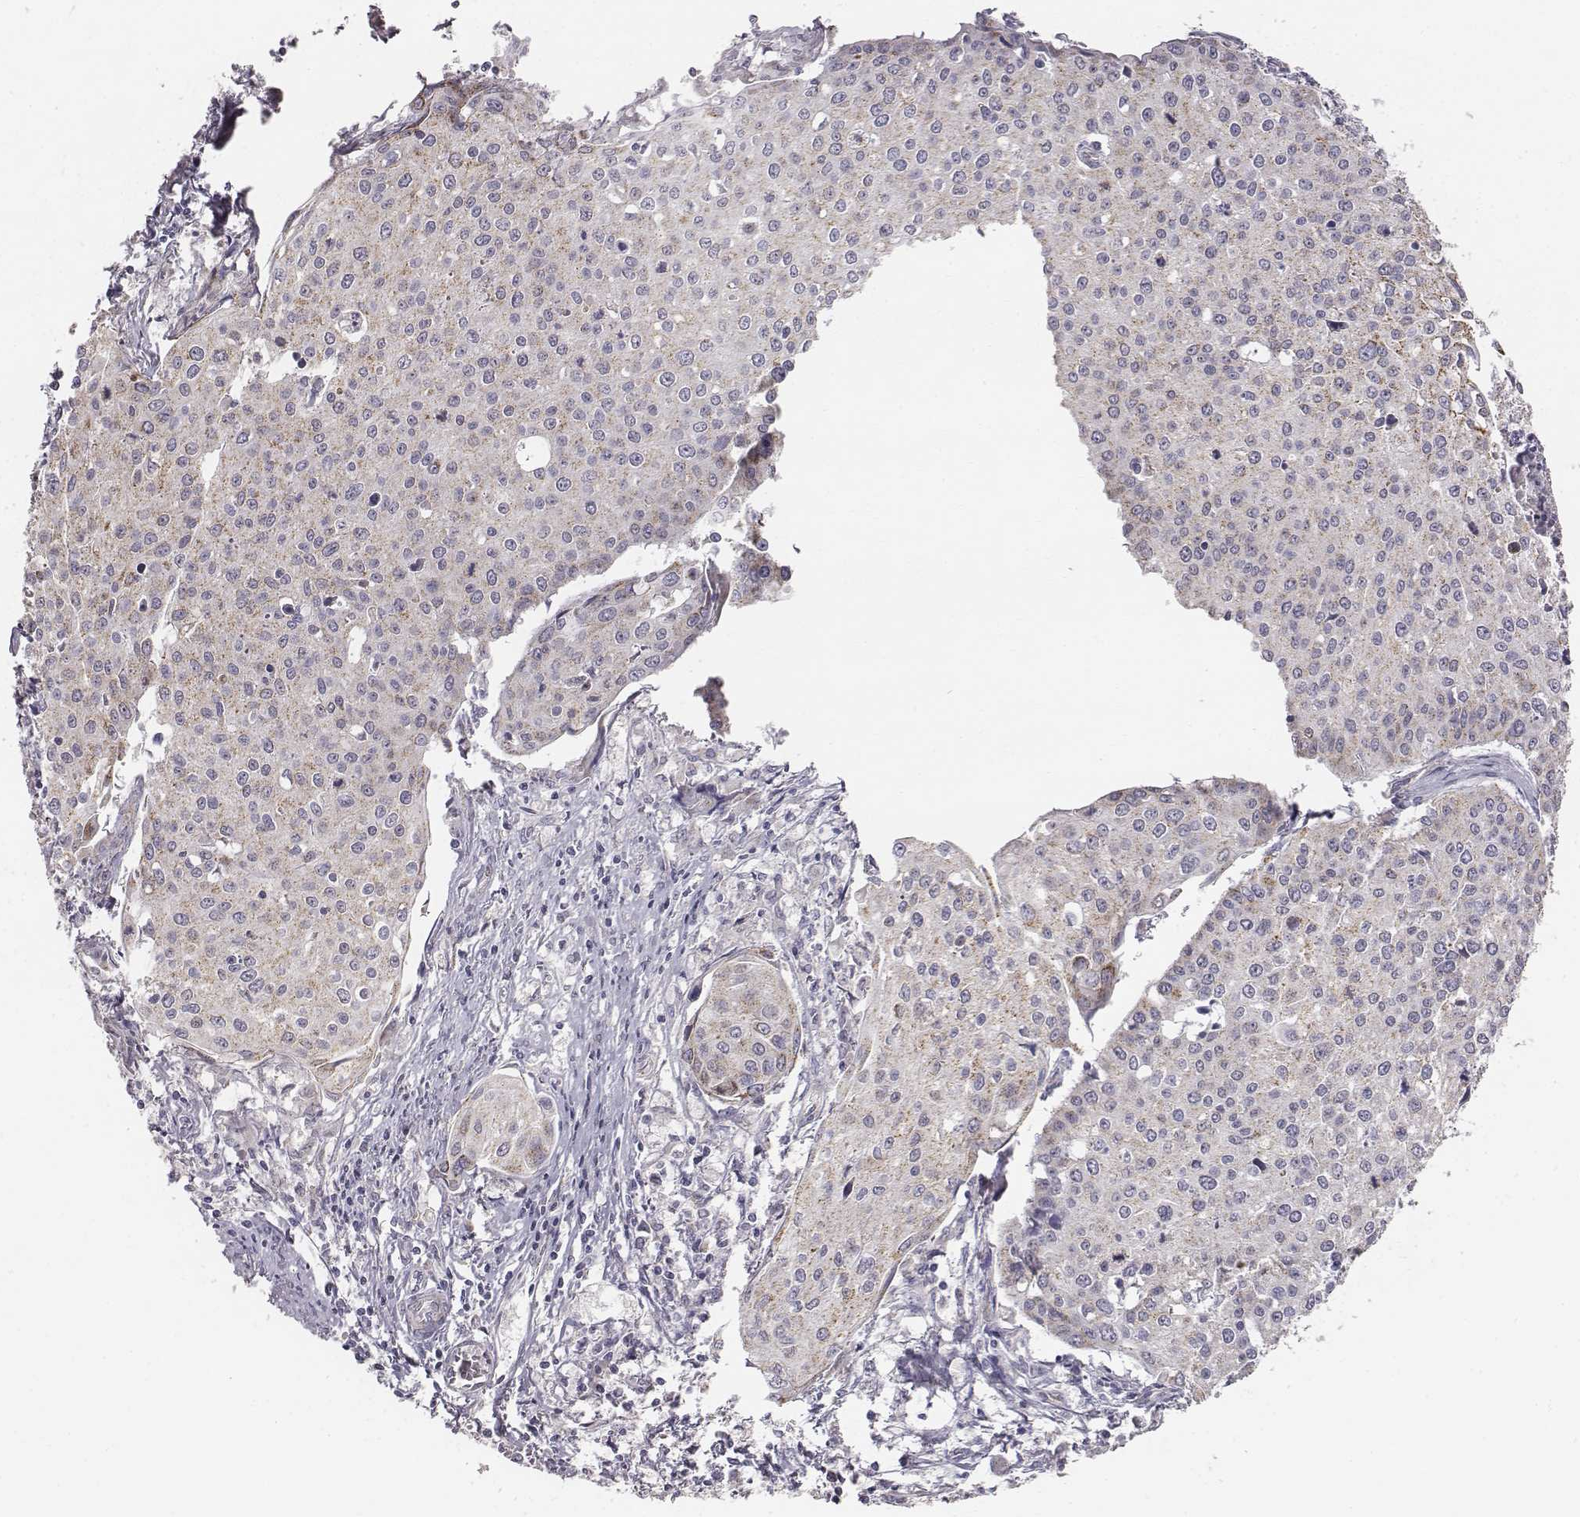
{"staining": {"intensity": "moderate", "quantity": ">75%", "location": "cytoplasmic/membranous"}, "tissue": "cervical cancer", "cell_type": "Tumor cells", "image_type": "cancer", "snomed": [{"axis": "morphology", "description": "Squamous cell carcinoma, NOS"}, {"axis": "topography", "description": "Cervix"}], "caption": "A micrograph of human cervical cancer stained for a protein shows moderate cytoplasmic/membranous brown staining in tumor cells.", "gene": "ABCD3", "patient": {"sex": "female", "age": 38}}